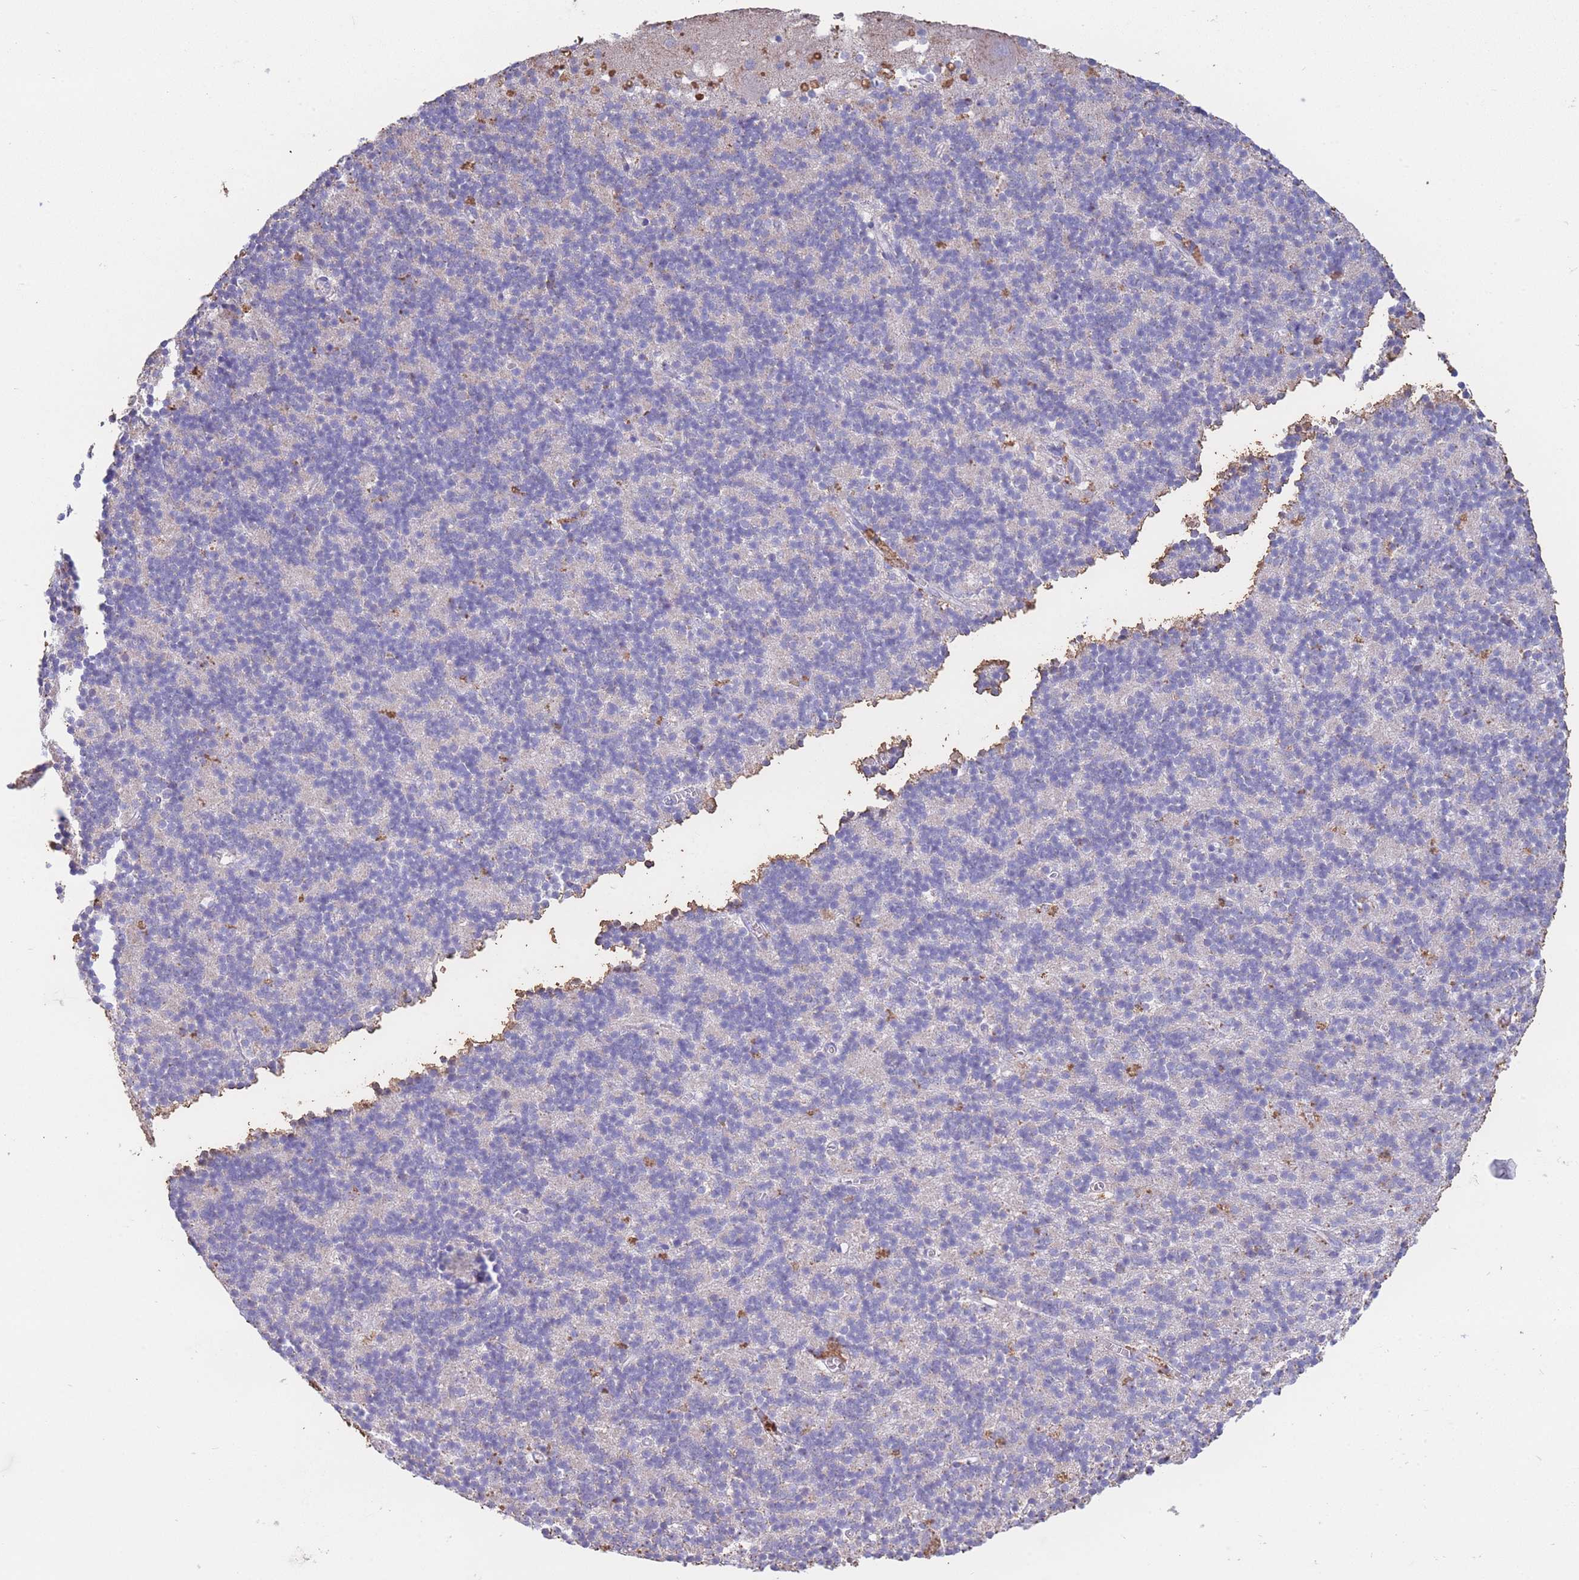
{"staining": {"intensity": "negative", "quantity": "none", "location": "none"}, "tissue": "cerebellum", "cell_type": "Cells in granular layer", "image_type": "normal", "snomed": [{"axis": "morphology", "description": "Normal tissue, NOS"}, {"axis": "topography", "description": "Cerebellum"}], "caption": "IHC of unremarkable human cerebellum reveals no staining in cells in granular layer.", "gene": "CENPM", "patient": {"sex": "male", "age": 54}}